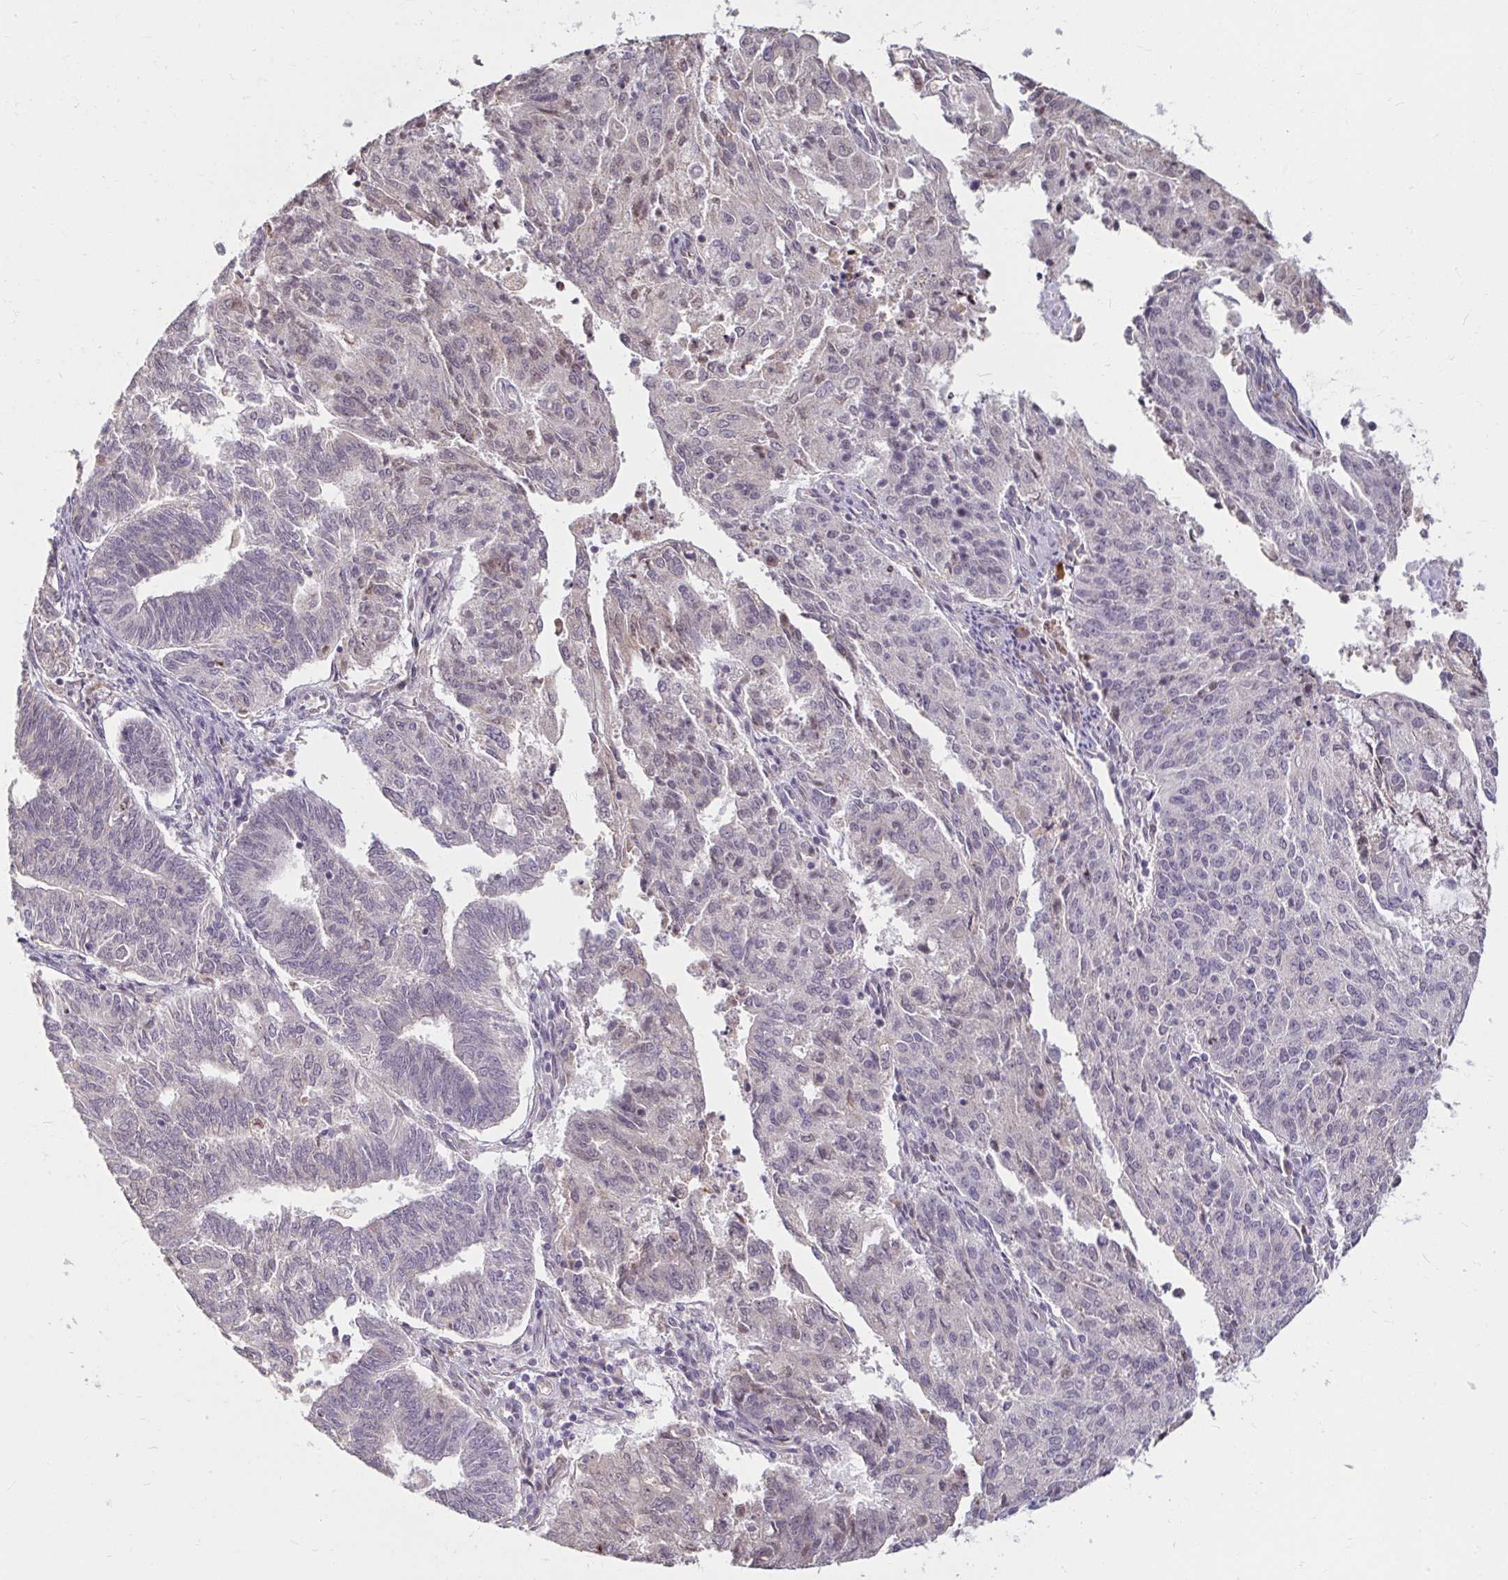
{"staining": {"intensity": "negative", "quantity": "none", "location": "none"}, "tissue": "endometrial cancer", "cell_type": "Tumor cells", "image_type": "cancer", "snomed": [{"axis": "morphology", "description": "Adenocarcinoma, NOS"}, {"axis": "topography", "description": "Endometrium"}], "caption": "Protein analysis of endometrial adenocarcinoma displays no significant staining in tumor cells. (Brightfield microscopy of DAB (3,3'-diaminobenzidine) immunohistochemistry (IHC) at high magnification).", "gene": "DDN", "patient": {"sex": "female", "age": 82}}